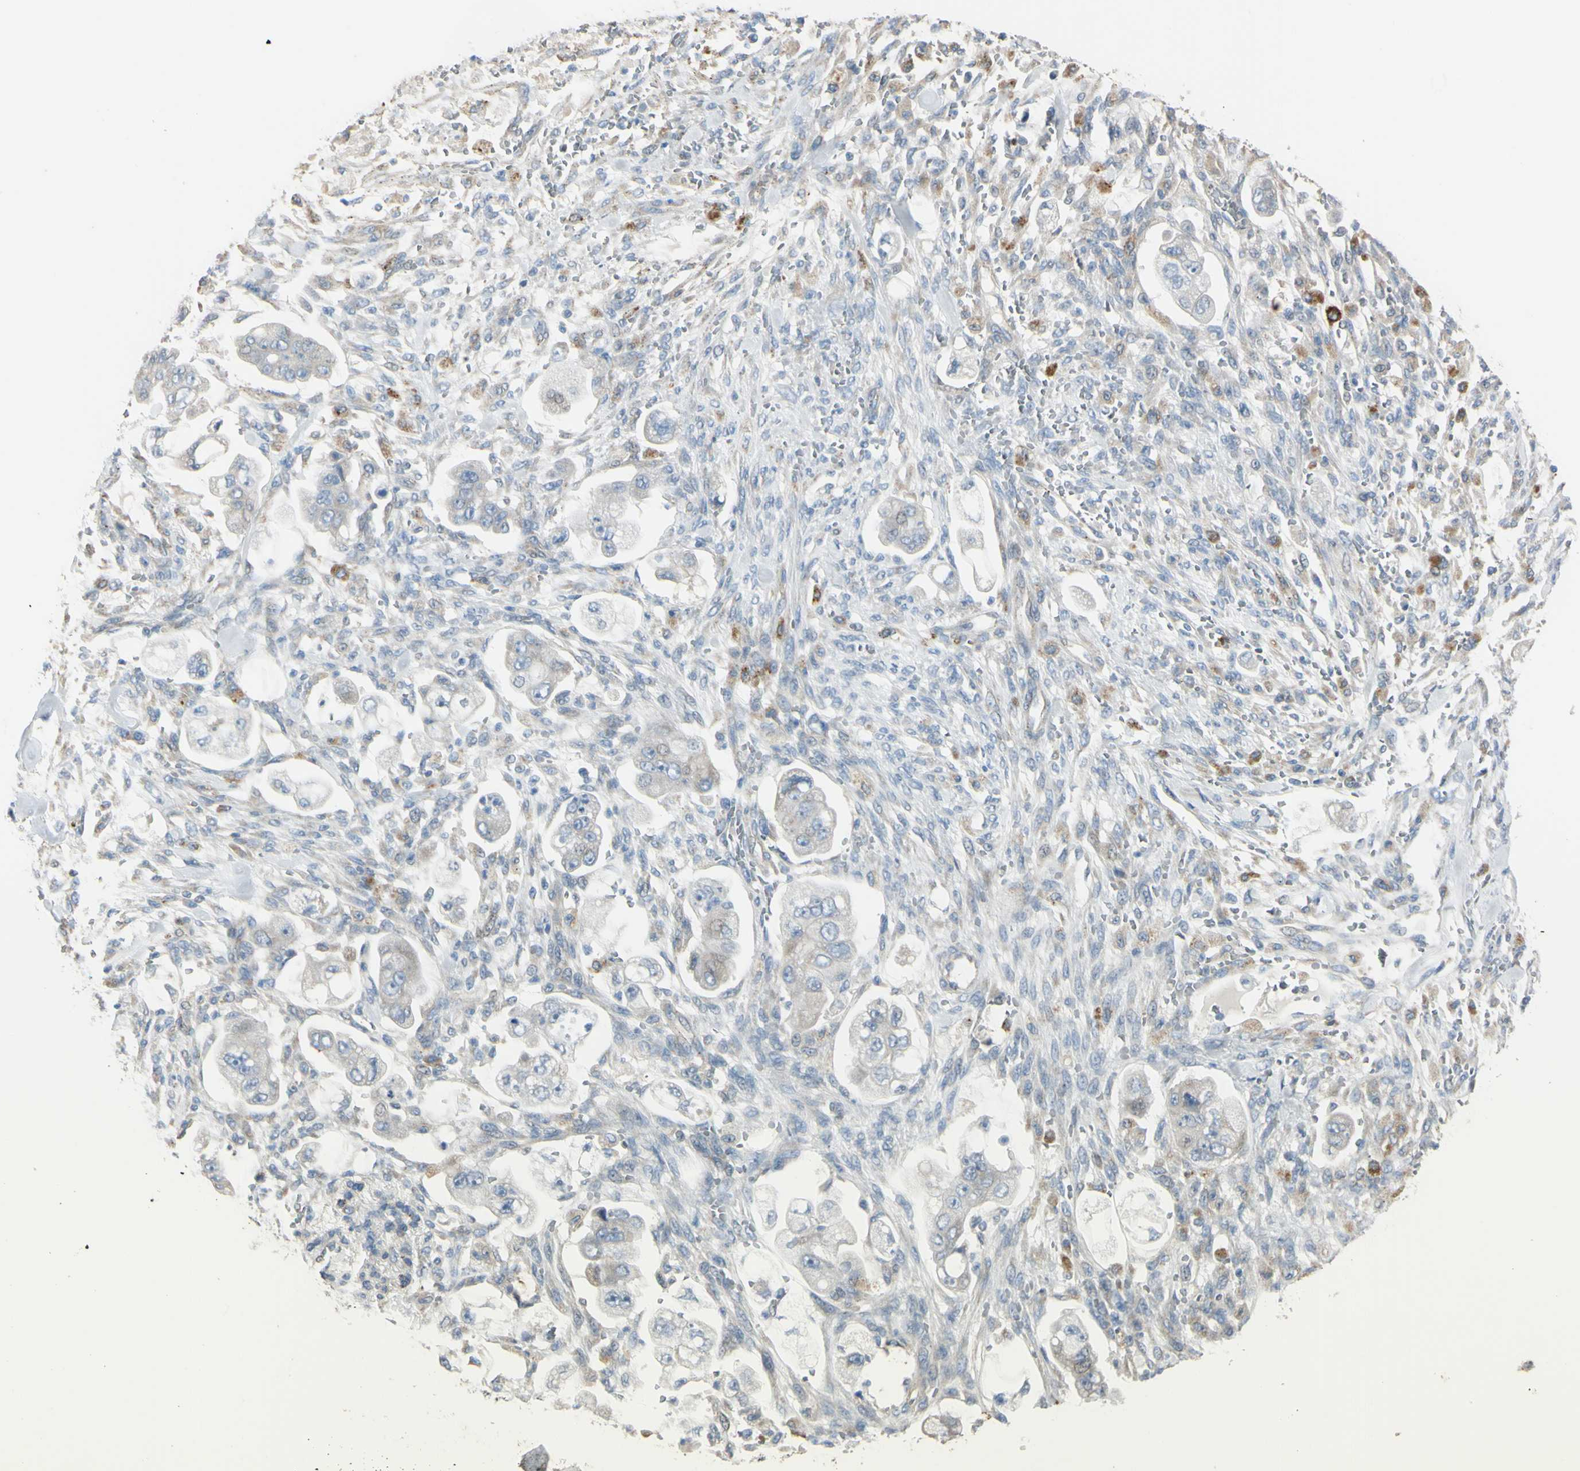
{"staining": {"intensity": "weak", "quantity": "25%-75%", "location": "cytoplasmic/membranous"}, "tissue": "stomach cancer", "cell_type": "Tumor cells", "image_type": "cancer", "snomed": [{"axis": "morphology", "description": "Adenocarcinoma, NOS"}, {"axis": "topography", "description": "Stomach"}], "caption": "DAB (3,3'-diaminobenzidine) immunohistochemical staining of human stomach cancer (adenocarcinoma) demonstrates weak cytoplasmic/membranous protein expression in approximately 25%-75% of tumor cells.", "gene": "ANGPTL1", "patient": {"sex": "male", "age": 62}}